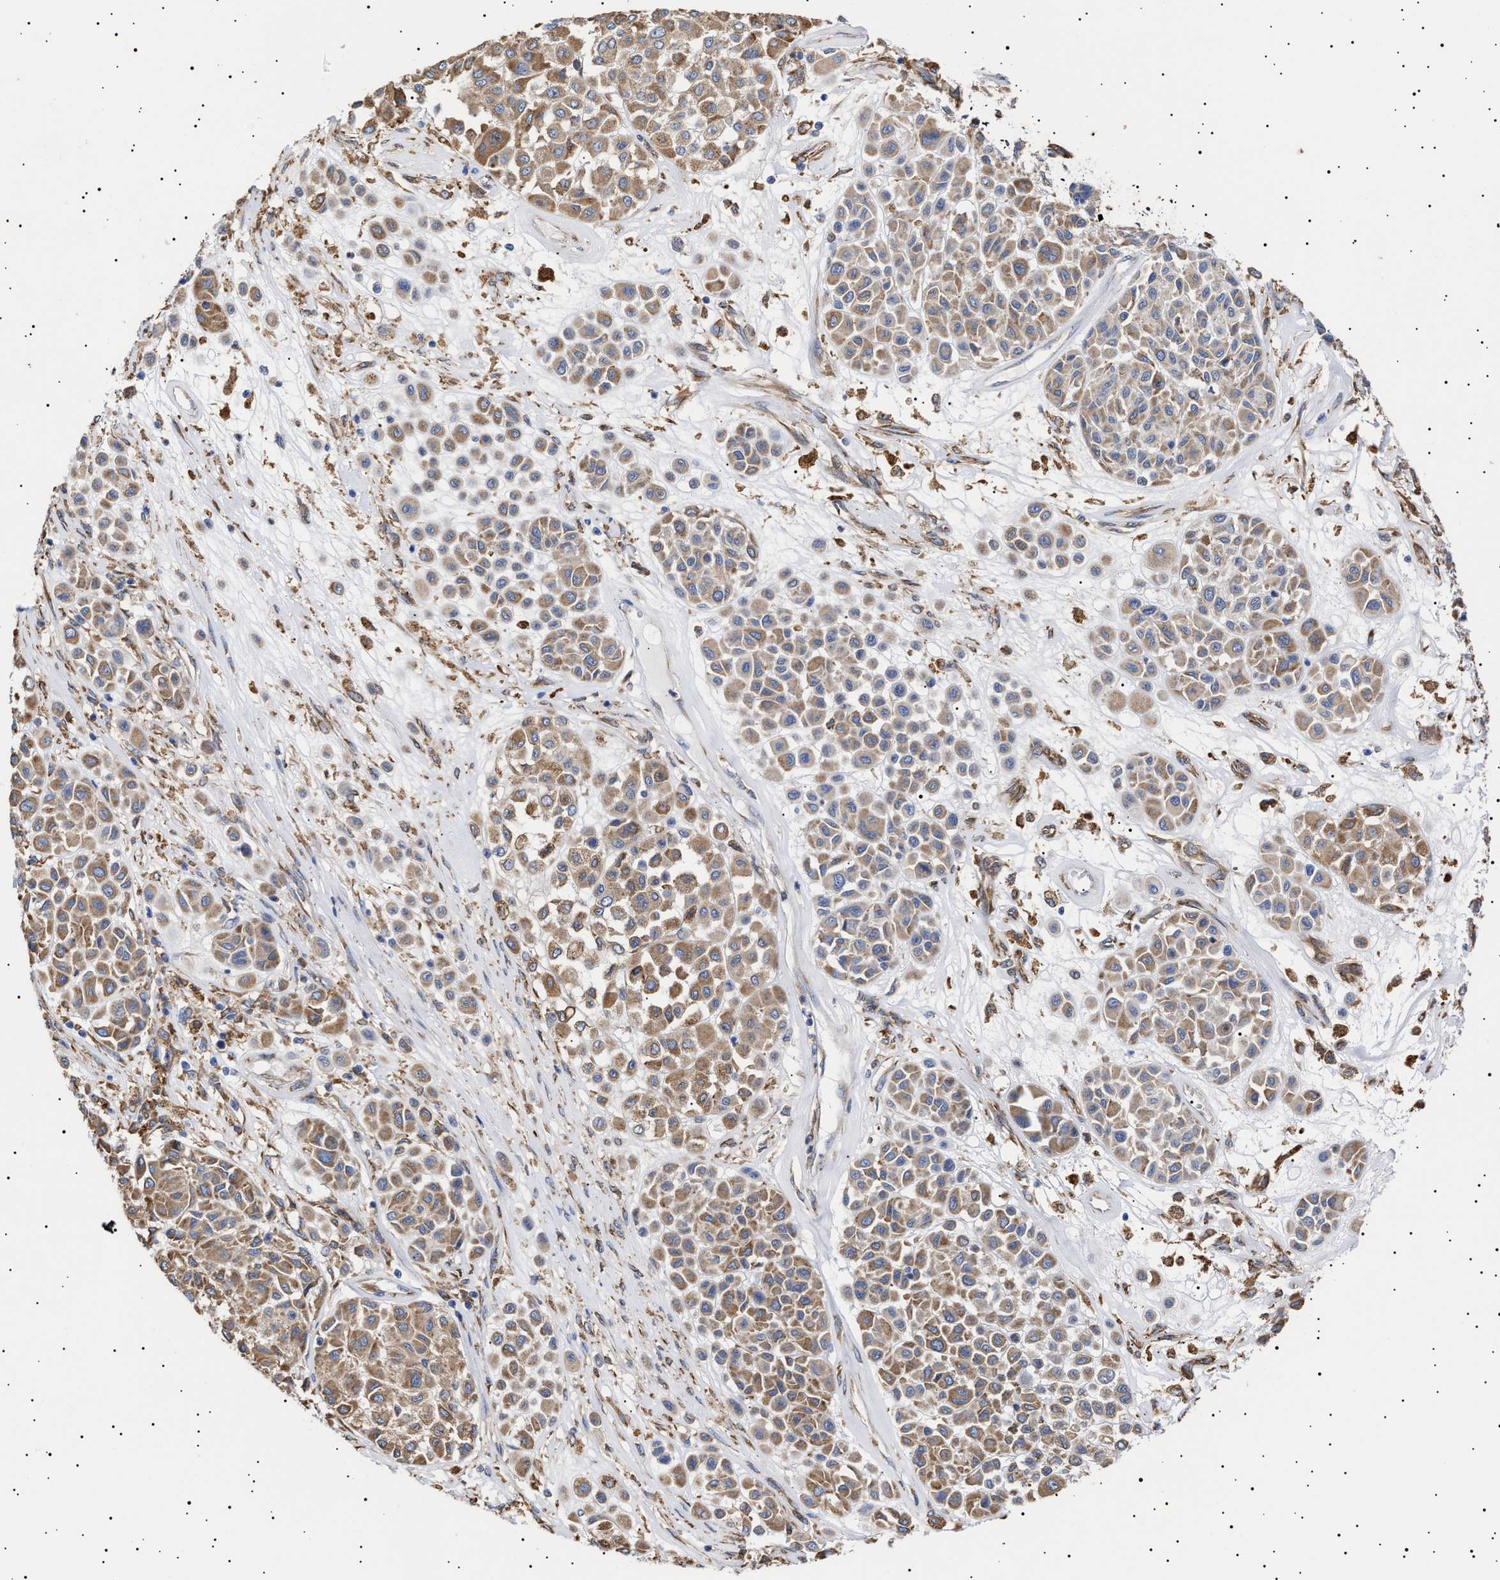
{"staining": {"intensity": "moderate", "quantity": ">75%", "location": "cytoplasmic/membranous"}, "tissue": "melanoma", "cell_type": "Tumor cells", "image_type": "cancer", "snomed": [{"axis": "morphology", "description": "Malignant melanoma, Metastatic site"}, {"axis": "topography", "description": "Soft tissue"}], "caption": "An image of human malignant melanoma (metastatic site) stained for a protein demonstrates moderate cytoplasmic/membranous brown staining in tumor cells. The staining is performed using DAB brown chromogen to label protein expression. The nuclei are counter-stained blue using hematoxylin.", "gene": "ERCC6L2", "patient": {"sex": "male", "age": 41}}